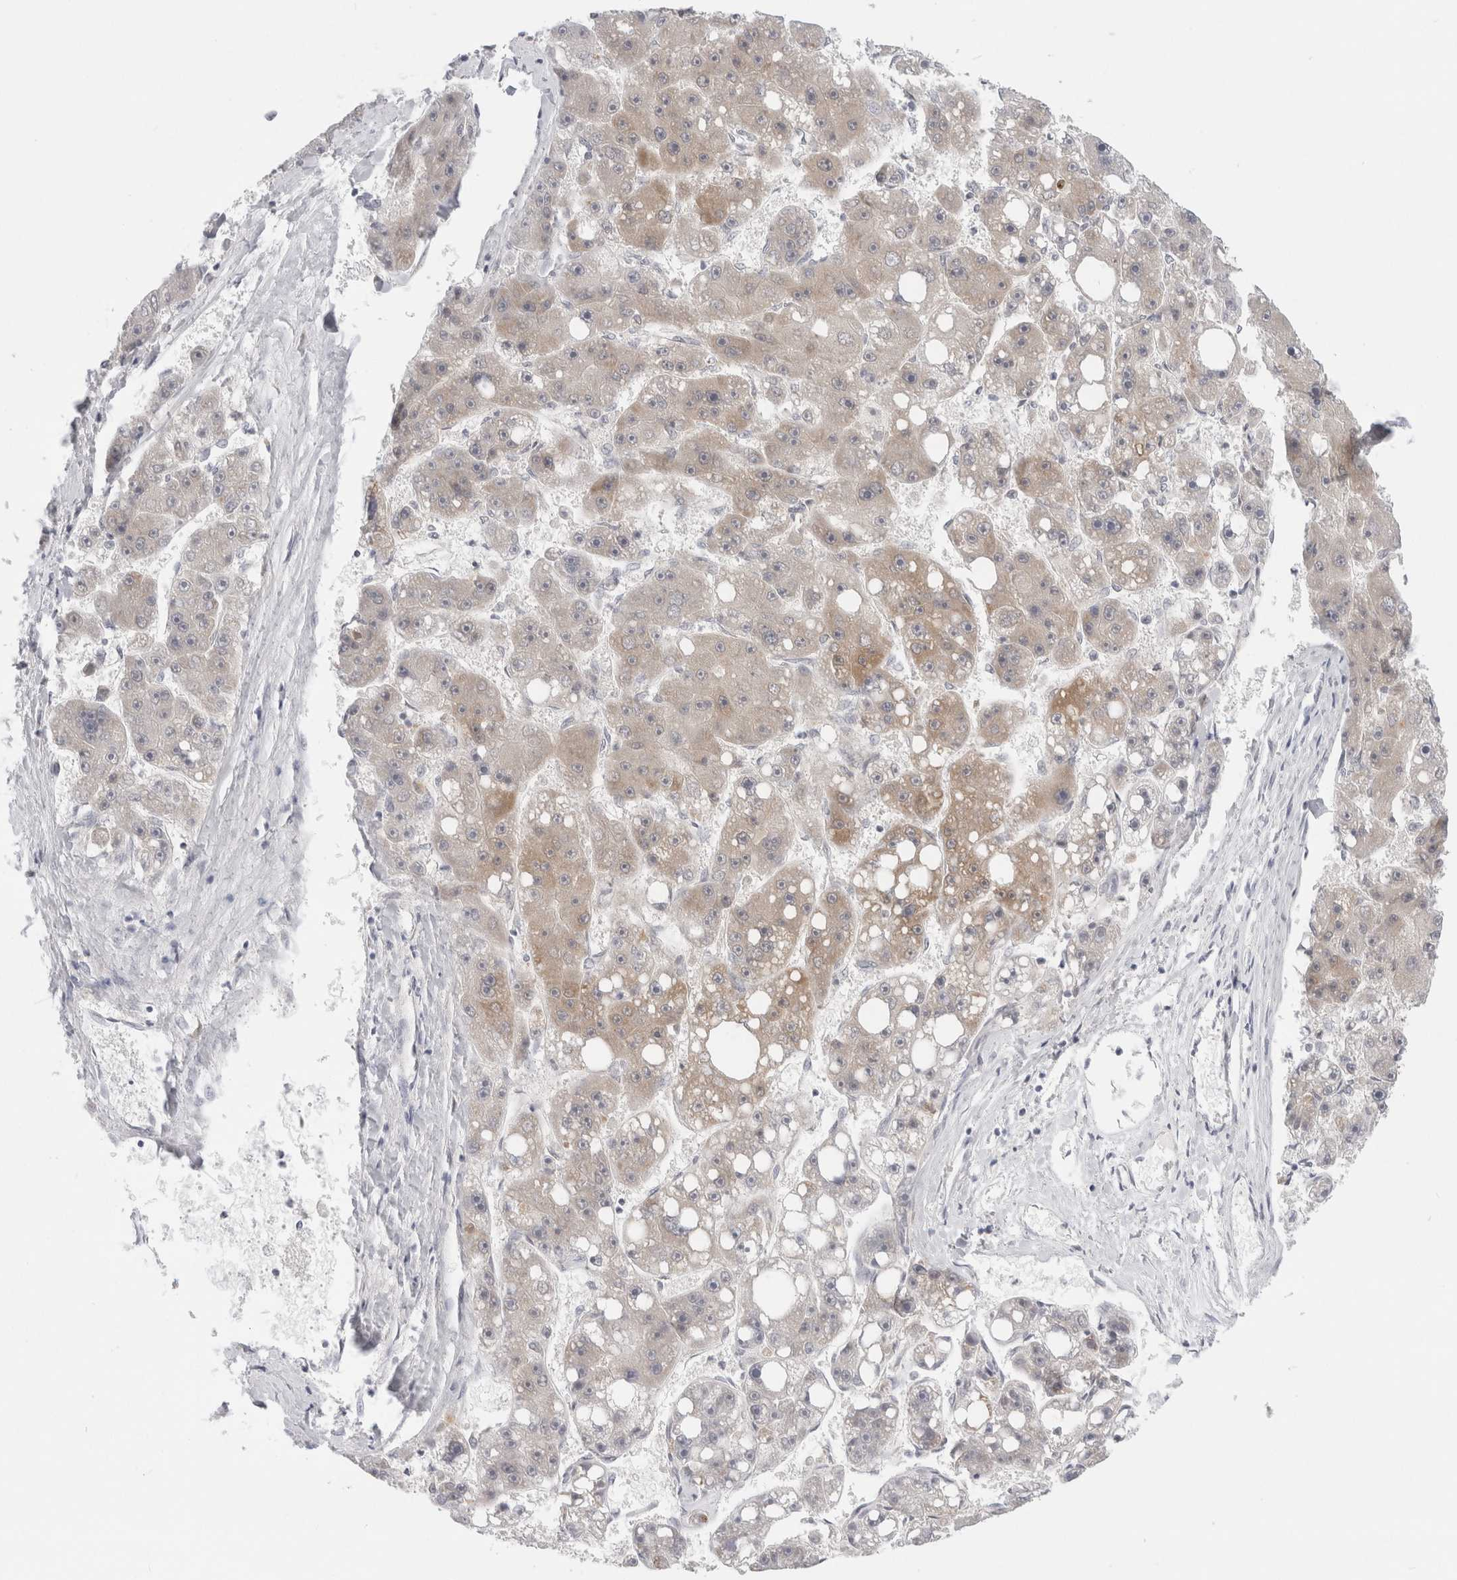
{"staining": {"intensity": "moderate", "quantity": "<25%", "location": "cytoplasmic/membranous"}, "tissue": "liver cancer", "cell_type": "Tumor cells", "image_type": "cancer", "snomed": [{"axis": "morphology", "description": "Carcinoma, Hepatocellular, NOS"}, {"axis": "topography", "description": "Liver"}], "caption": "Tumor cells show low levels of moderate cytoplasmic/membranous positivity in approximately <25% of cells in human hepatocellular carcinoma (liver).", "gene": "FAHD1", "patient": {"sex": "female", "age": 61}}